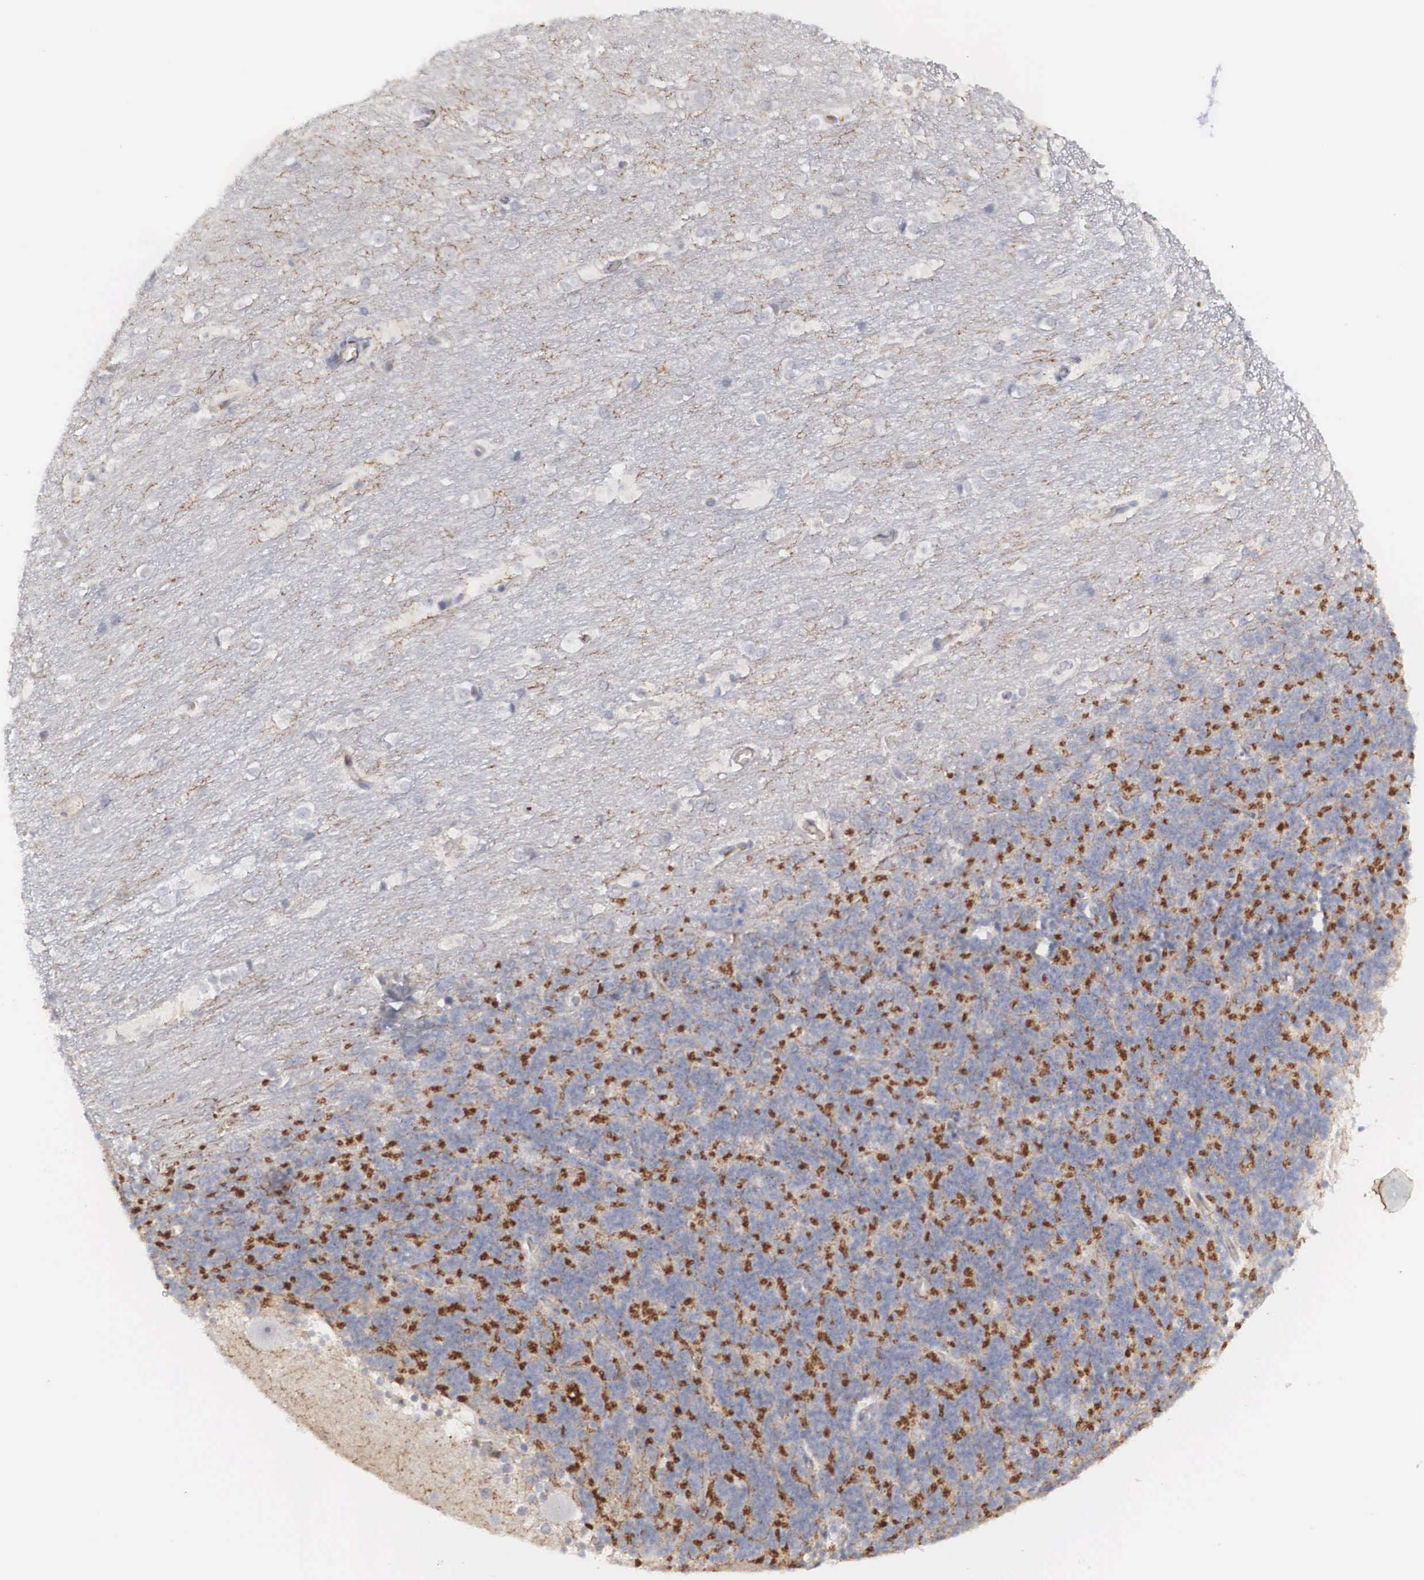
{"staining": {"intensity": "negative", "quantity": "none", "location": "none"}, "tissue": "cerebellum", "cell_type": "Cells in granular layer", "image_type": "normal", "snomed": [{"axis": "morphology", "description": "Normal tissue, NOS"}, {"axis": "topography", "description": "Cerebellum"}], "caption": "Immunohistochemical staining of benign cerebellum displays no significant positivity in cells in granular layer.", "gene": "RBPJ", "patient": {"sex": "female", "age": 19}}